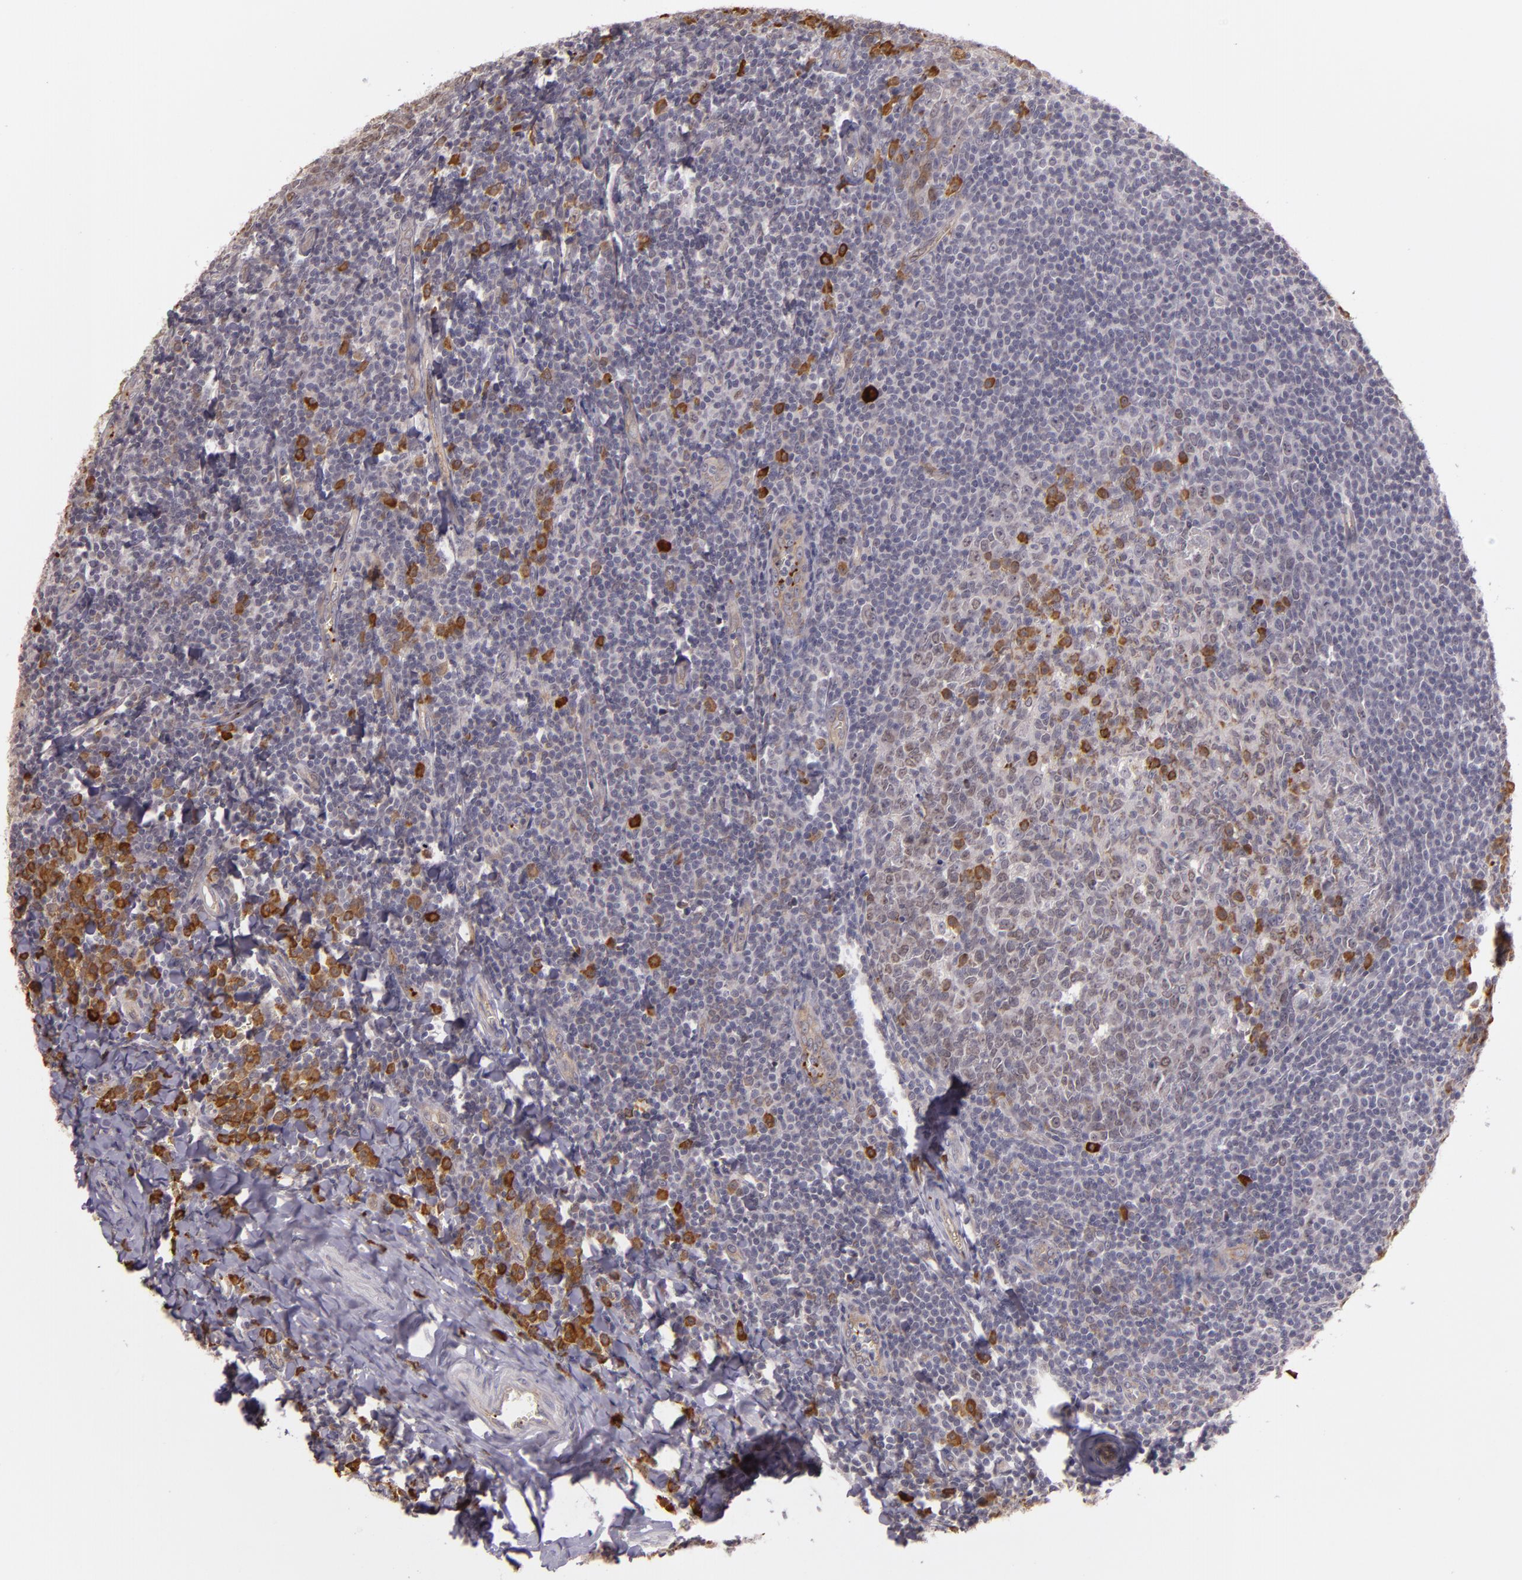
{"staining": {"intensity": "moderate", "quantity": "<25%", "location": "cytoplasmic/membranous"}, "tissue": "tonsil", "cell_type": "Germinal center cells", "image_type": "normal", "snomed": [{"axis": "morphology", "description": "Normal tissue, NOS"}, {"axis": "topography", "description": "Tonsil"}], "caption": "This photomicrograph reveals immunohistochemistry staining of normal tonsil, with low moderate cytoplasmic/membranous positivity in about <25% of germinal center cells.", "gene": "SYTL4", "patient": {"sex": "male", "age": 31}}